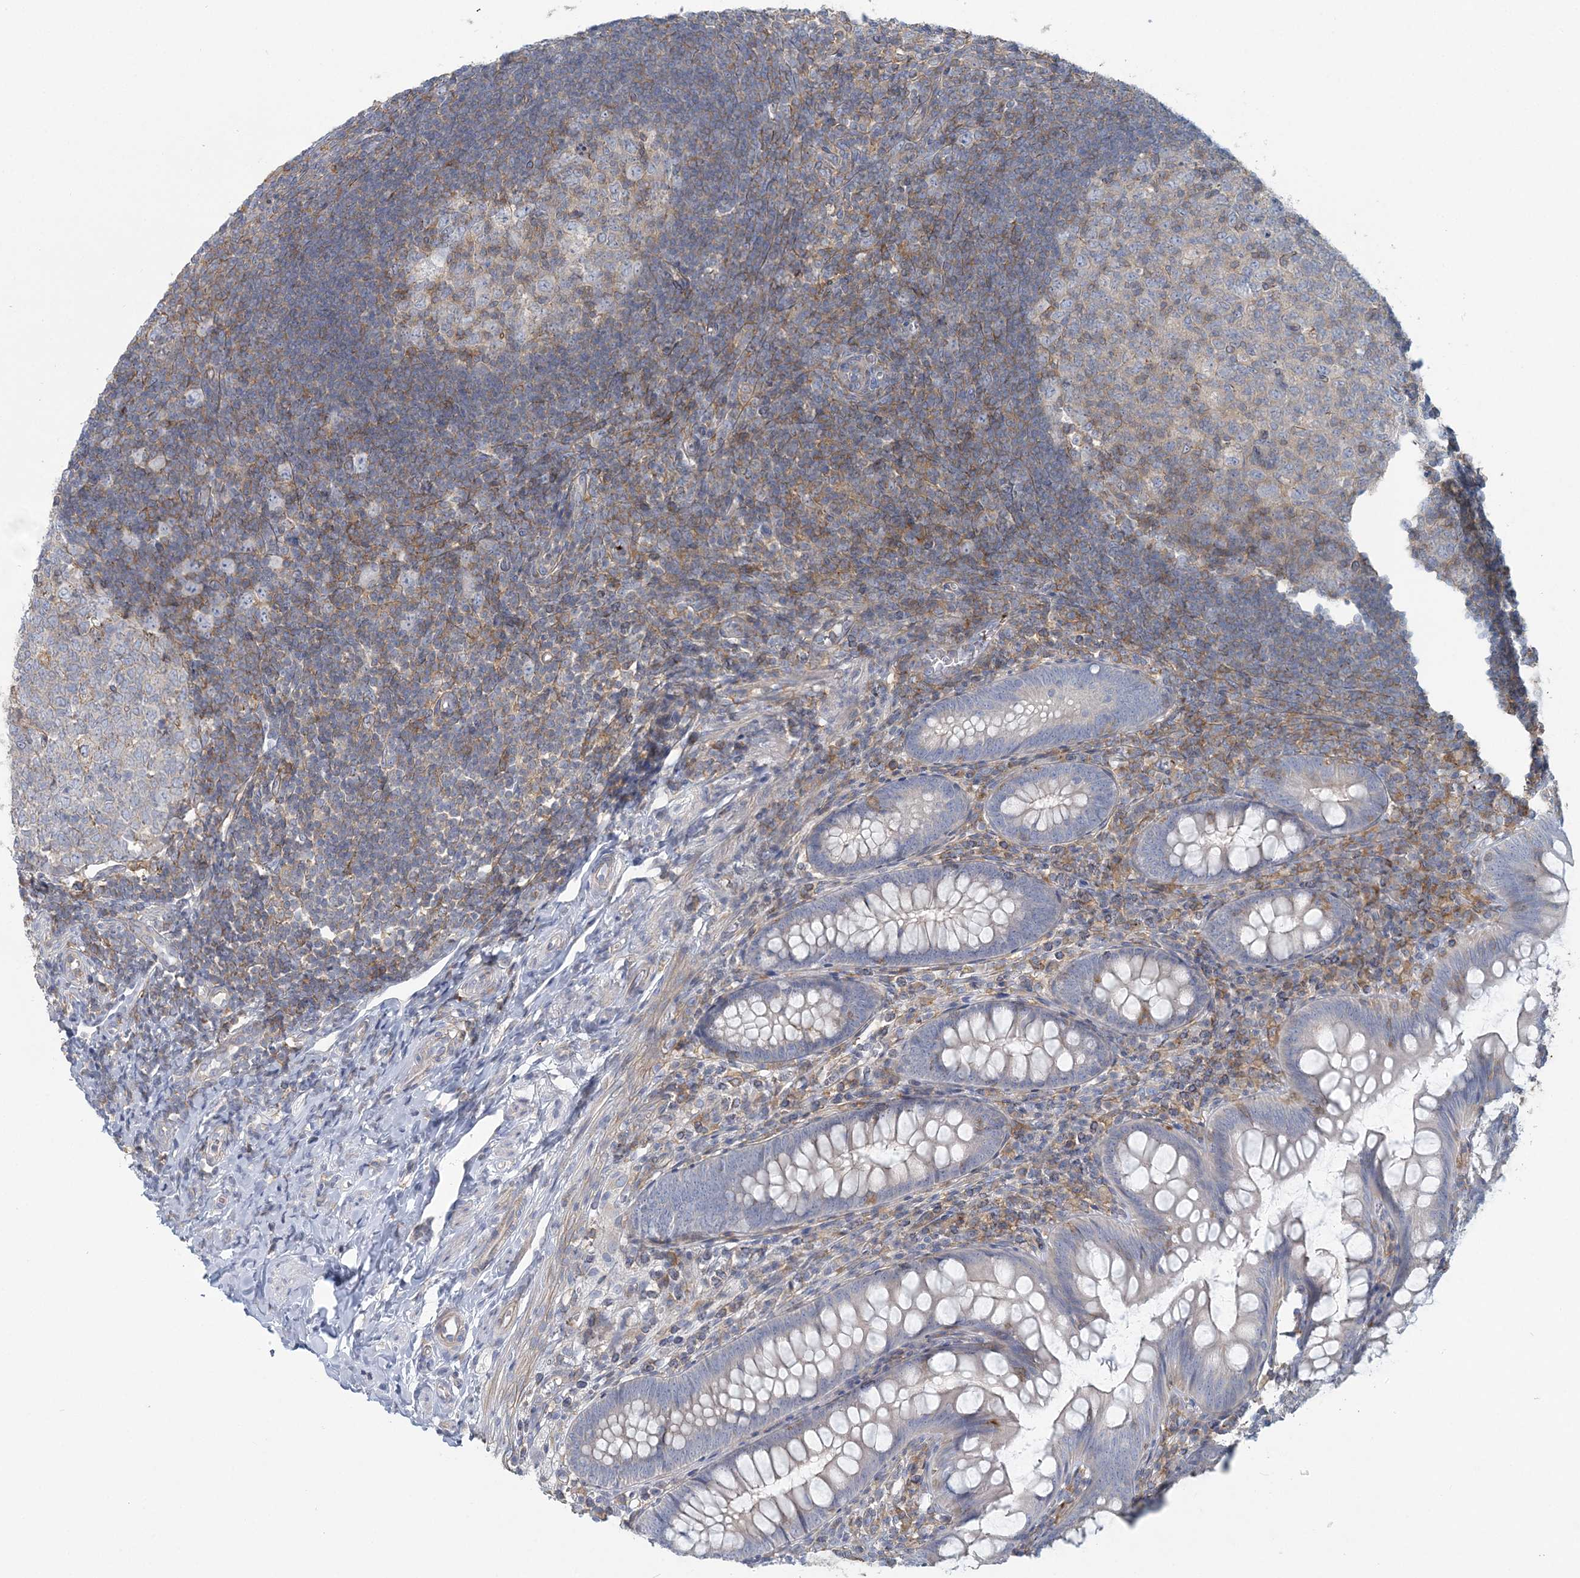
{"staining": {"intensity": "negative", "quantity": "none", "location": "none"}, "tissue": "appendix", "cell_type": "Glandular cells", "image_type": "normal", "snomed": [{"axis": "morphology", "description": "Normal tissue, NOS"}, {"axis": "topography", "description": "Appendix"}], "caption": "The photomicrograph reveals no significant staining in glandular cells of appendix.", "gene": "CUEDC2", "patient": {"sex": "male", "age": 14}}